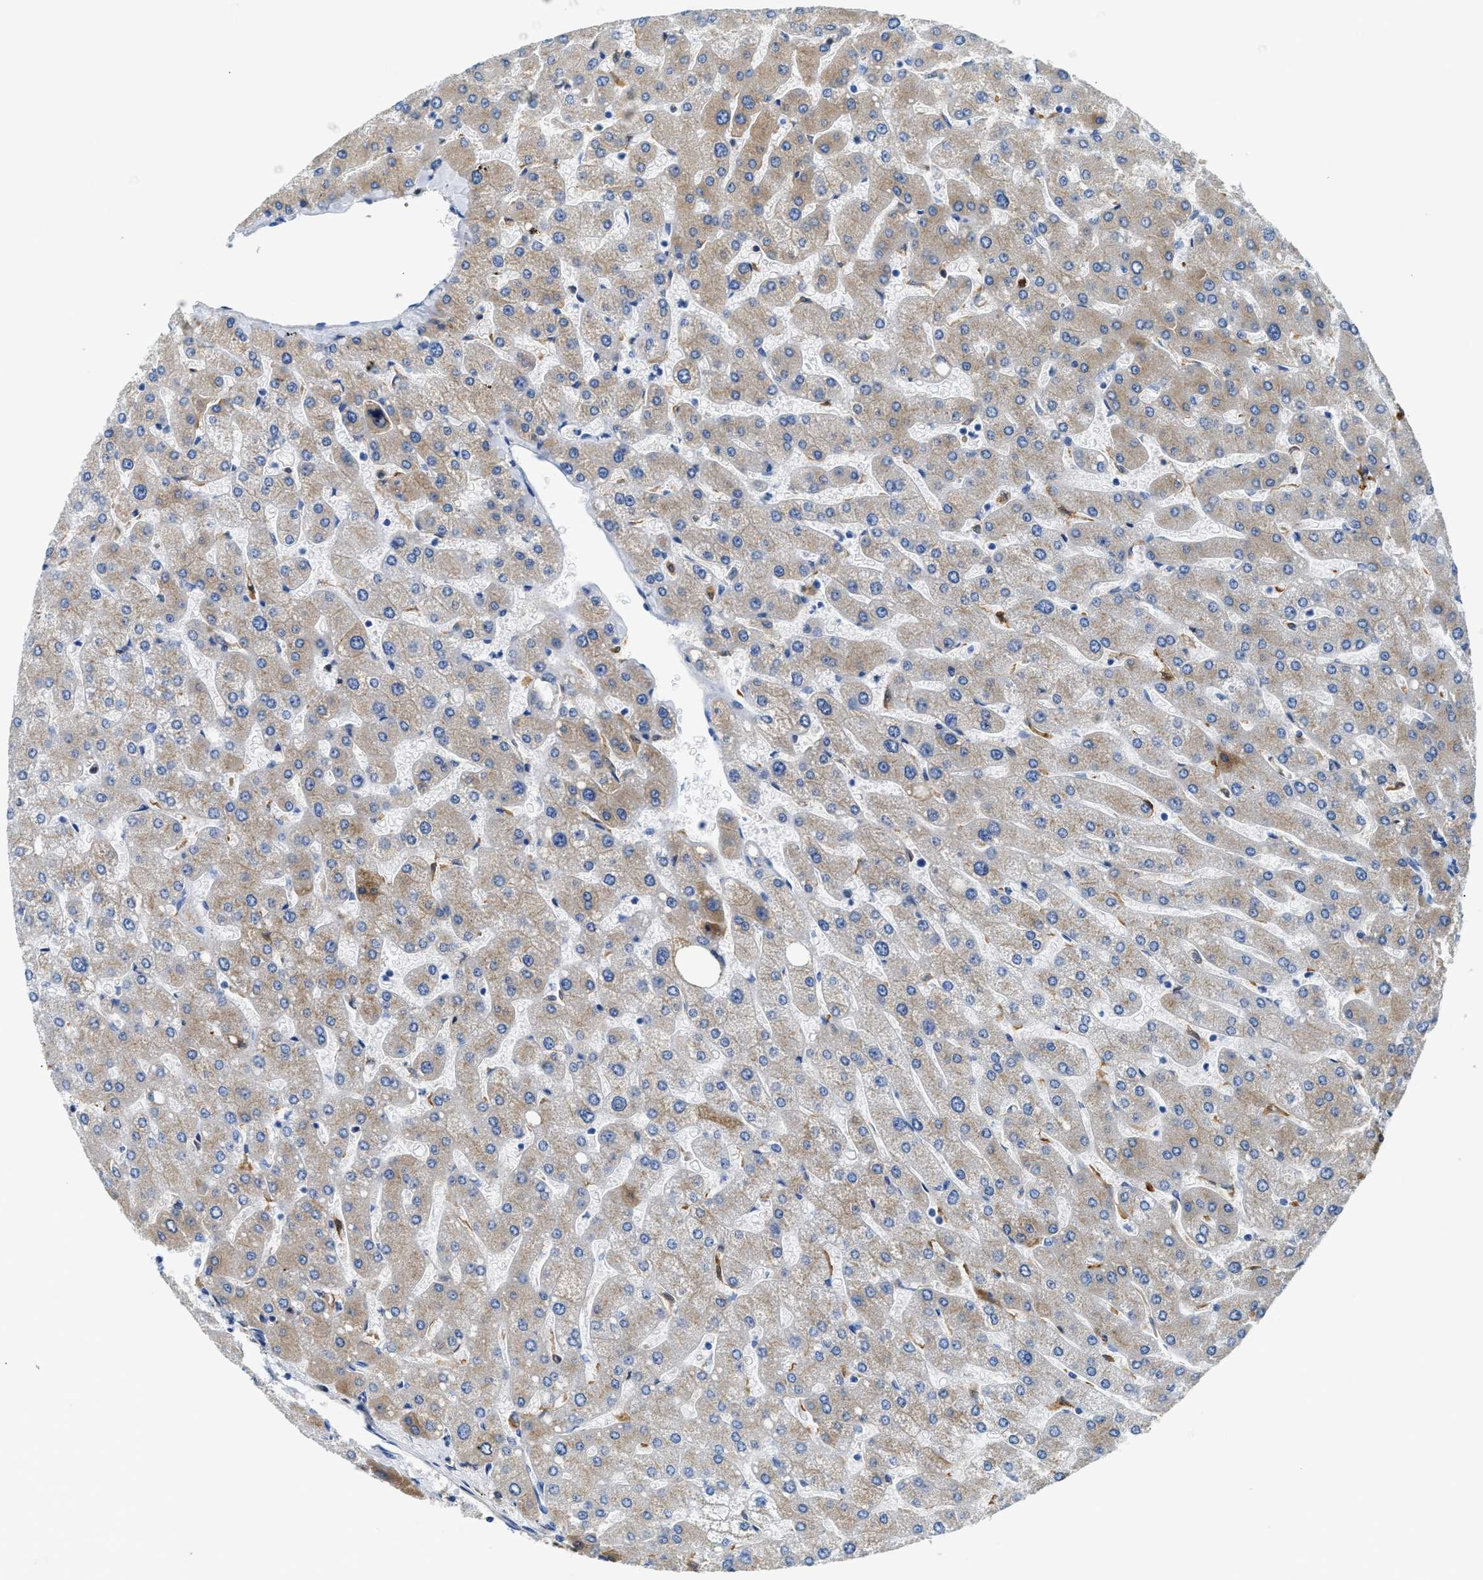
{"staining": {"intensity": "negative", "quantity": "none", "location": "none"}, "tissue": "liver", "cell_type": "Cholangiocytes", "image_type": "normal", "snomed": [{"axis": "morphology", "description": "Normal tissue, NOS"}, {"axis": "topography", "description": "Liver"}], "caption": "The immunohistochemistry (IHC) histopathology image has no significant expression in cholangiocytes of liver. Brightfield microscopy of IHC stained with DAB (3,3'-diaminobenzidine) (brown) and hematoxylin (blue), captured at high magnification.", "gene": "GC", "patient": {"sex": "male", "age": 55}}